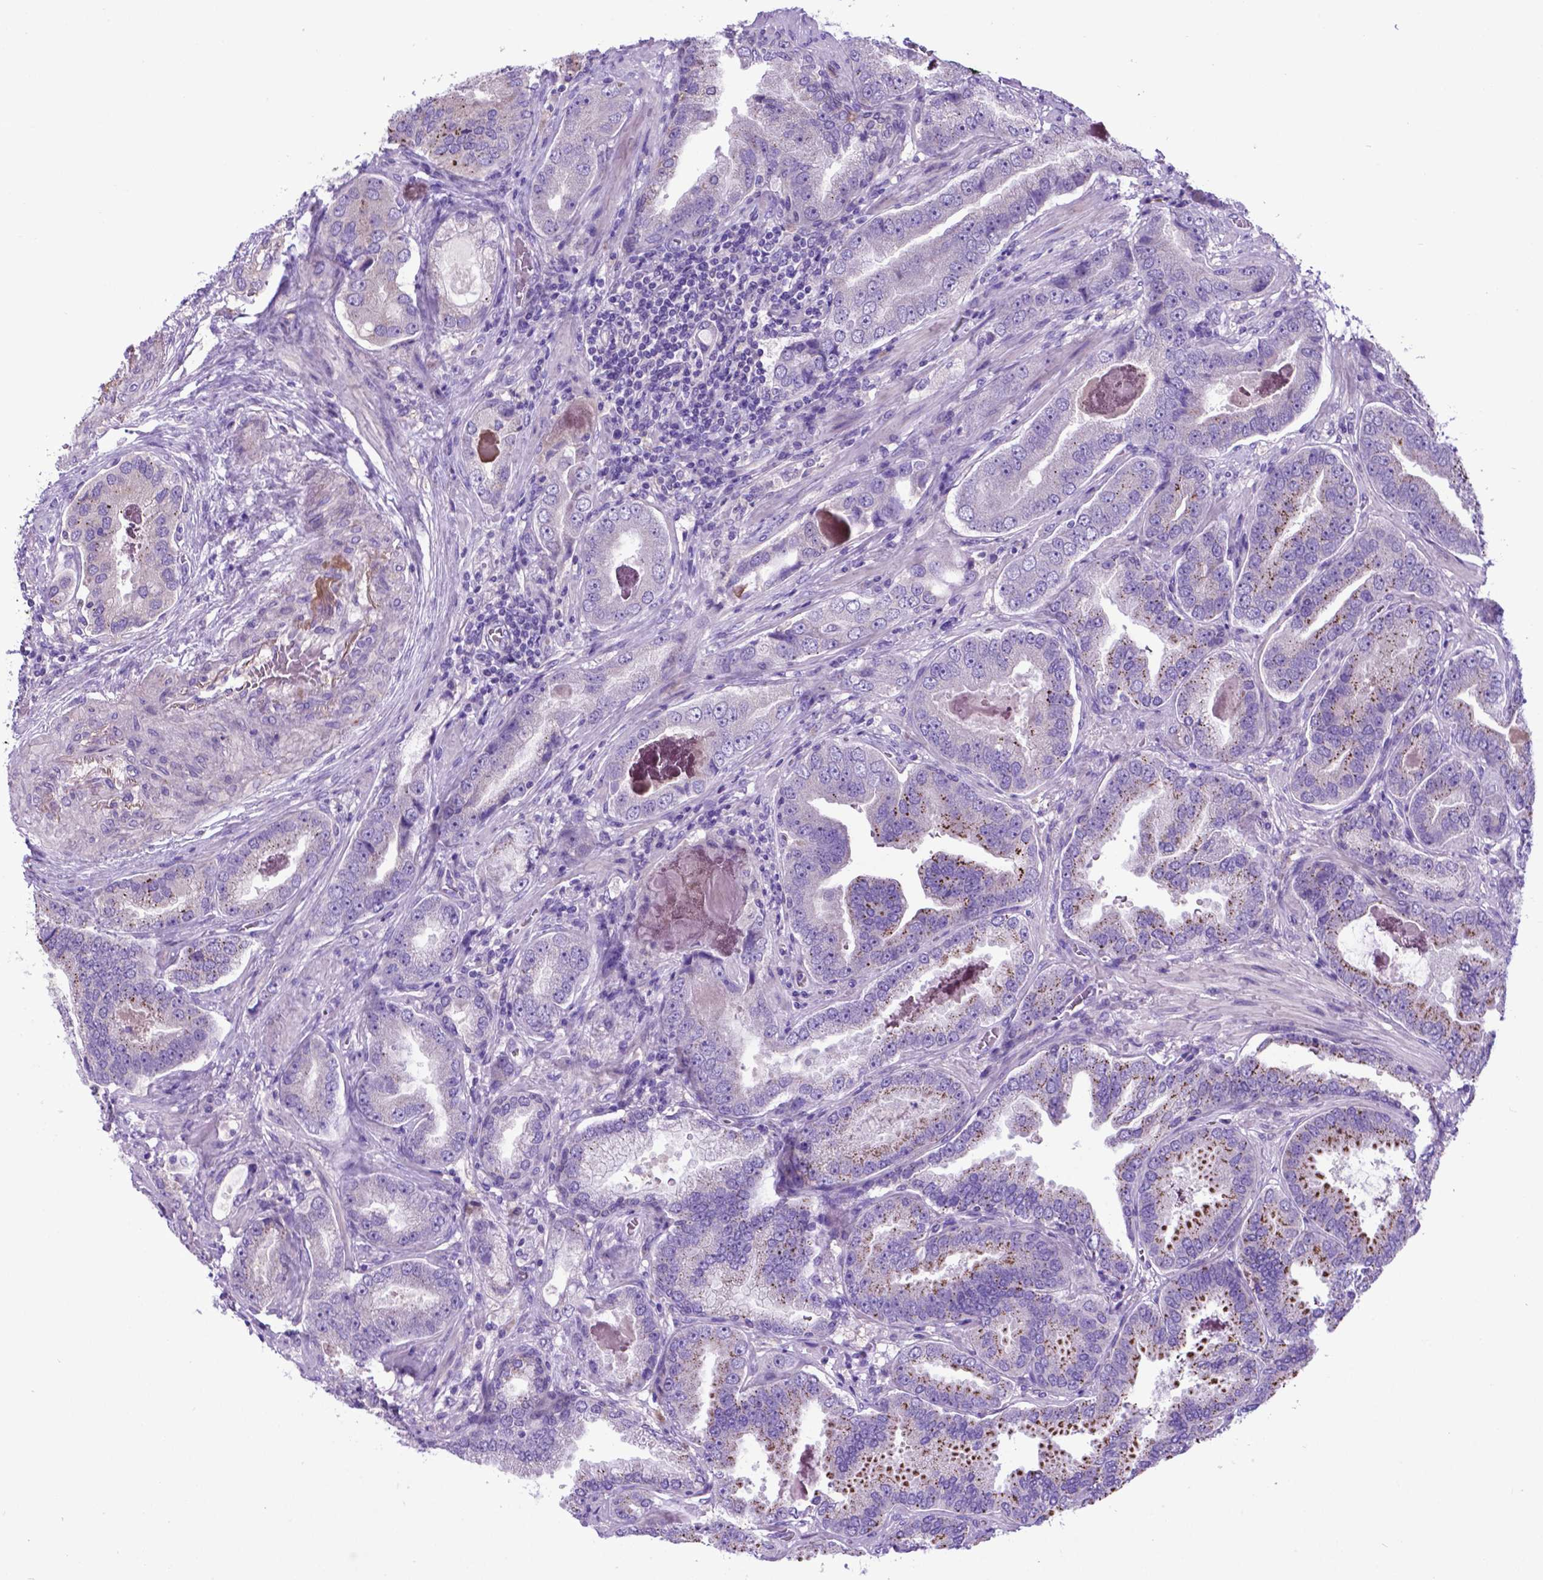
{"staining": {"intensity": "negative", "quantity": "none", "location": "none"}, "tissue": "prostate cancer", "cell_type": "Tumor cells", "image_type": "cancer", "snomed": [{"axis": "morphology", "description": "Adenocarcinoma, NOS"}, {"axis": "topography", "description": "Prostate"}], "caption": "Tumor cells are negative for brown protein staining in prostate adenocarcinoma.", "gene": "ADRA2B", "patient": {"sex": "male", "age": 64}}